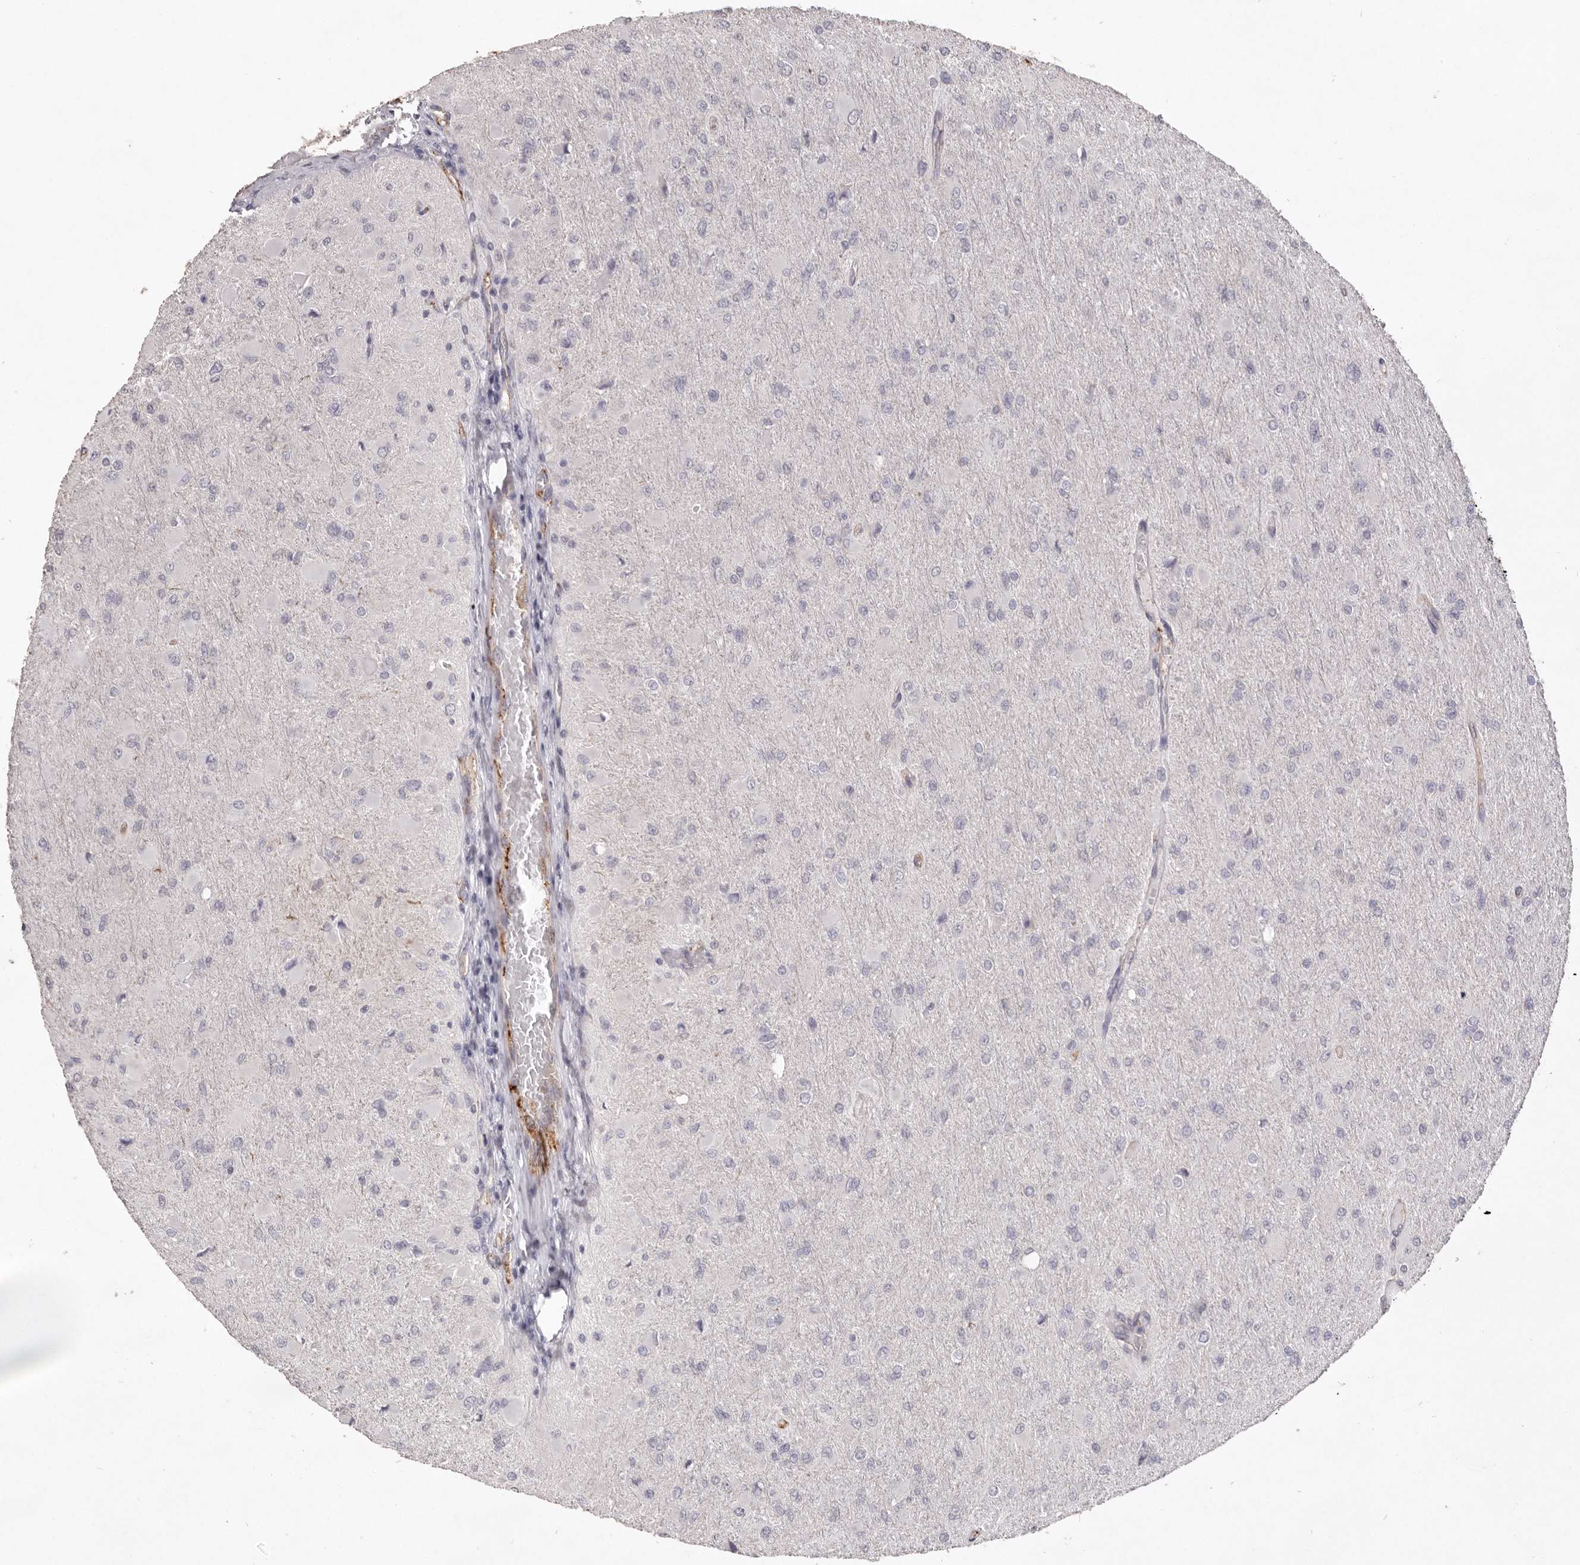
{"staining": {"intensity": "negative", "quantity": "none", "location": "none"}, "tissue": "glioma", "cell_type": "Tumor cells", "image_type": "cancer", "snomed": [{"axis": "morphology", "description": "Glioma, malignant, High grade"}, {"axis": "topography", "description": "Cerebral cortex"}], "caption": "IHC histopathology image of human high-grade glioma (malignant) stained for a protein (brown), which reveals no staining in tumor cells.", "gene": "ZYG11B", "patient": {"sex": "female", "age": 36}}